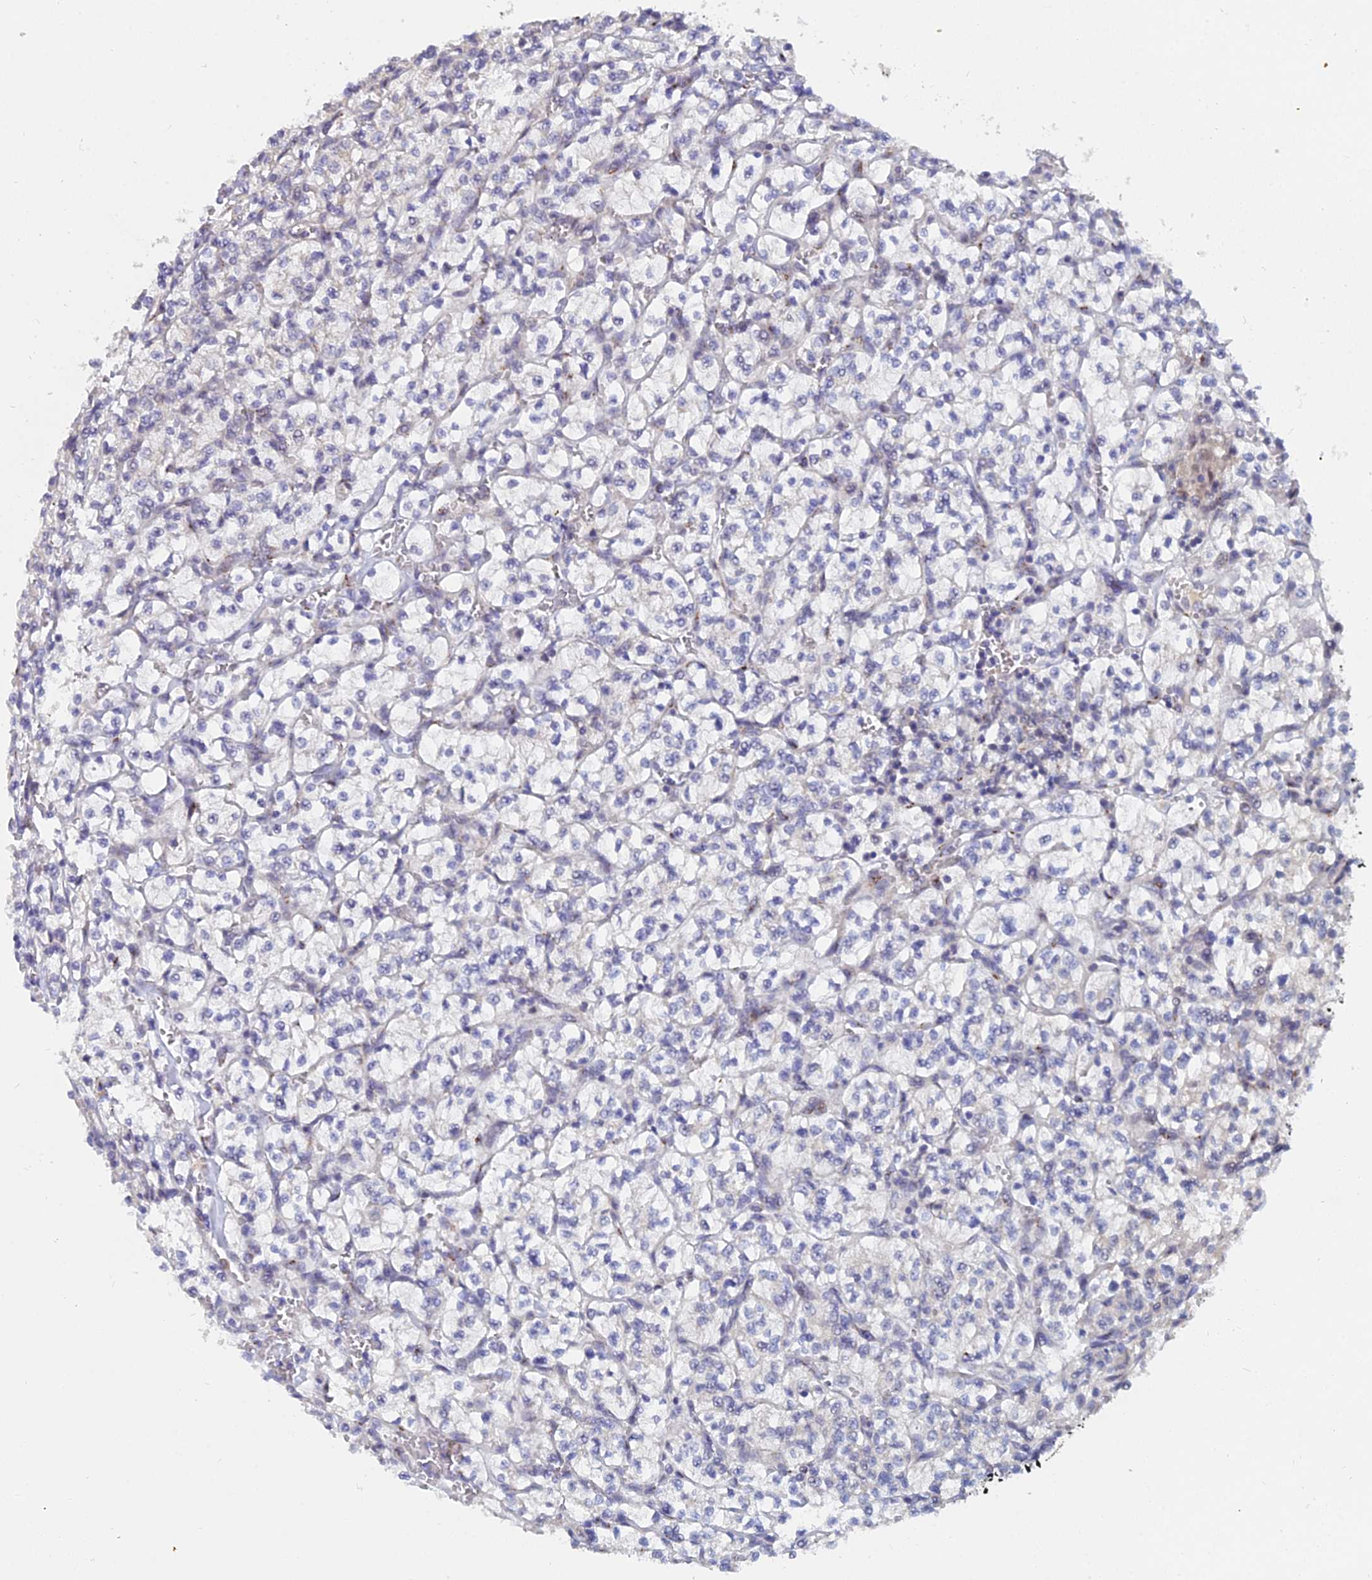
{"staining": {"intensity": "negative", "quantity": "none", "location": "none"}, "tissue": "renal cancer", "cell_type": "Tumor cells", "image_type": "cancer", "snomed": [{"axis": "morphology", "description": "Adenocarcinoma, NOS"}, {"axis": "topography", "description": "Kidney"}], "caption": "Tumor cells are negative for brown protein staining in adenocarcinoma (renal).", "gene": "THOC3", "patient": {"sex": "female", "age": 64}}